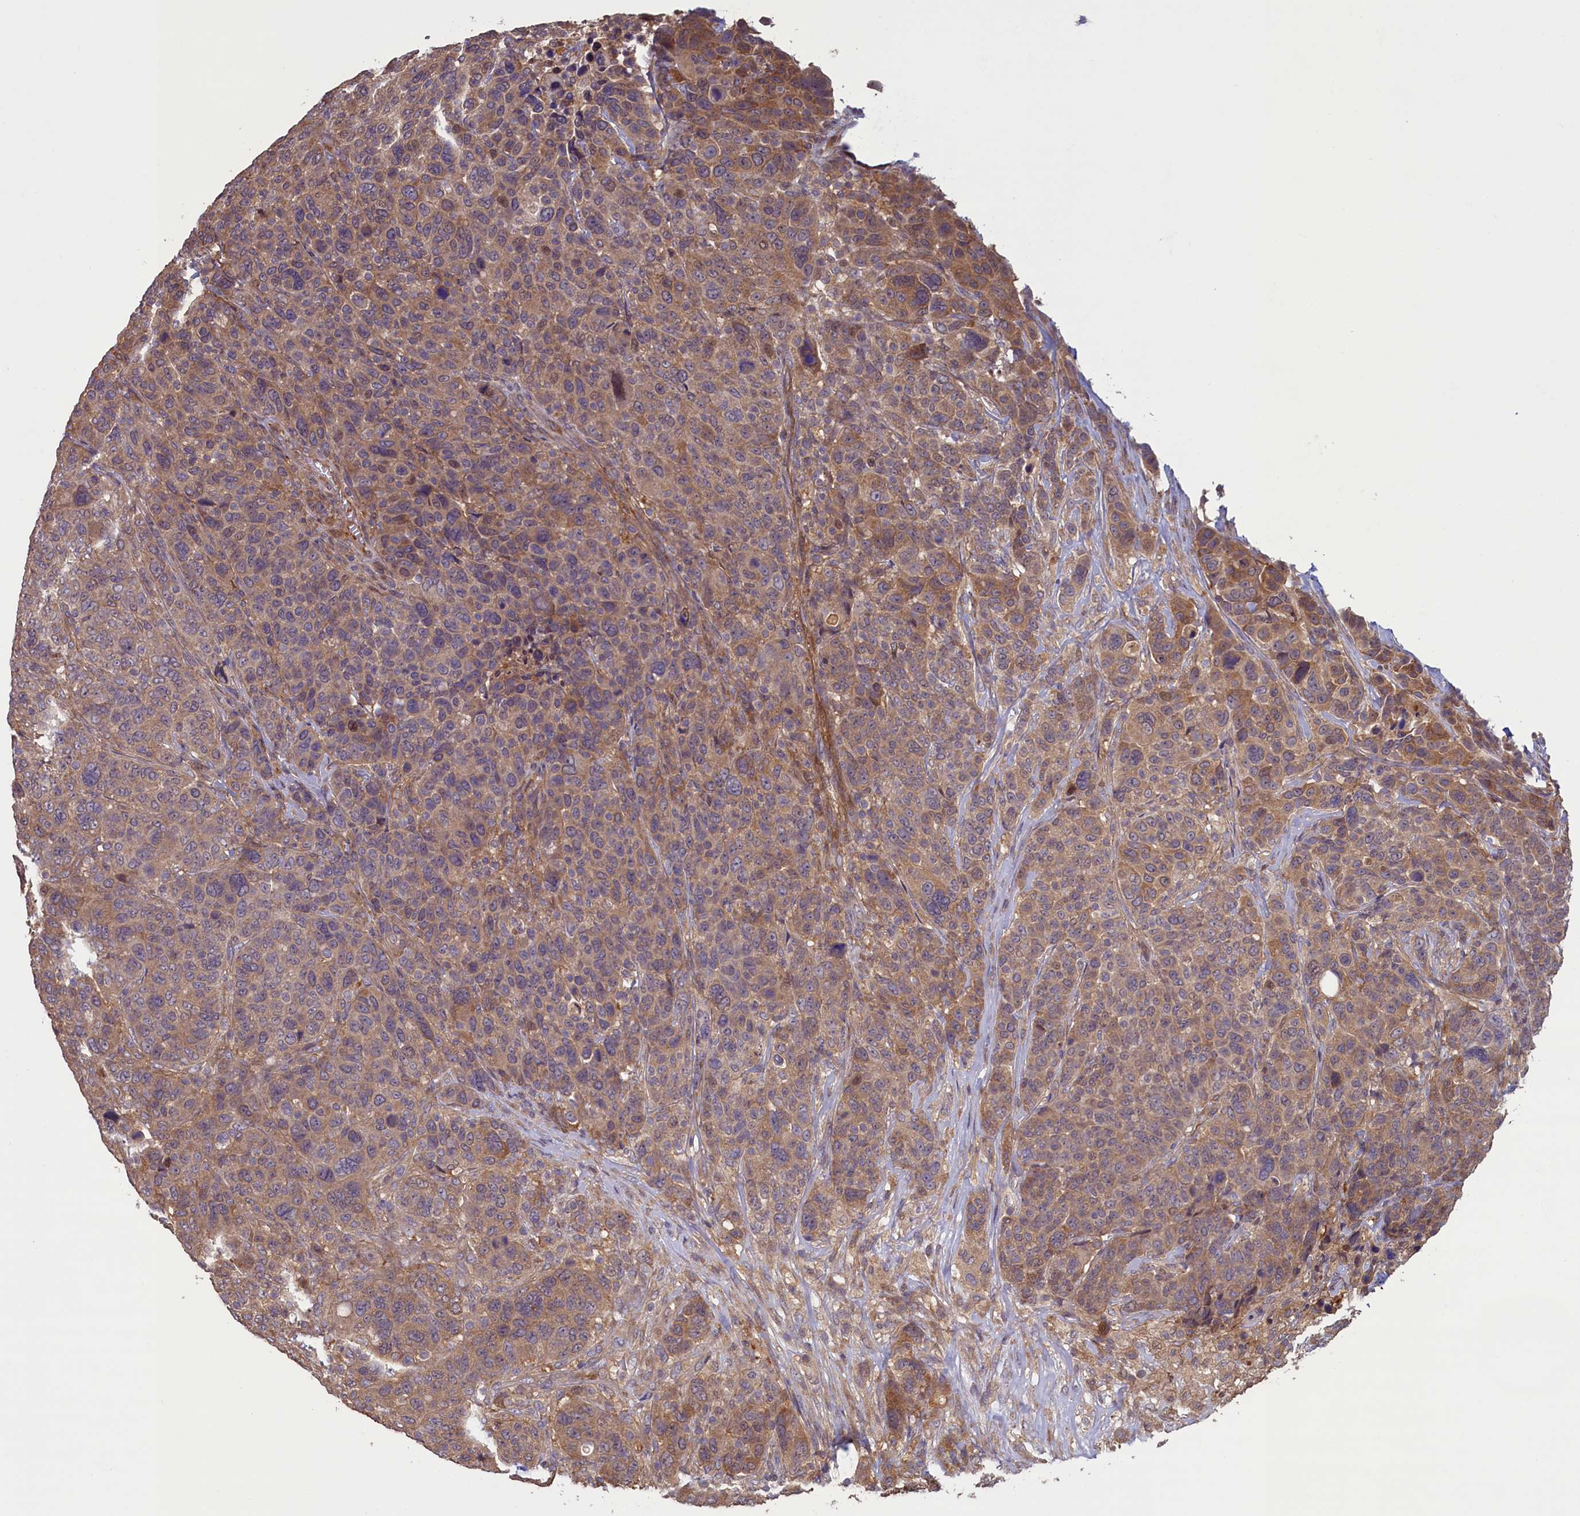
{"staining": {"intensity": "weak", "quantity": ">75%", "location": "cytoplasmic/membranous"}, "tissue": "breast cancer", "cell_type": "Tumor cells", "image_type": "cancer", "snomed": [{"axis": "morphology", "description": "Duct carcinoma"}, {"axis": "topography", "description": "Breast"}], "caption": "A low amount of weak cytoplasmic/membranous positivity is appreciated in about >75% of tumor cells in breast cancer (intraductal carcinoma) tissue.", "gene": "CIAO2B", "patient": {"sex": "female", "age": 37}}